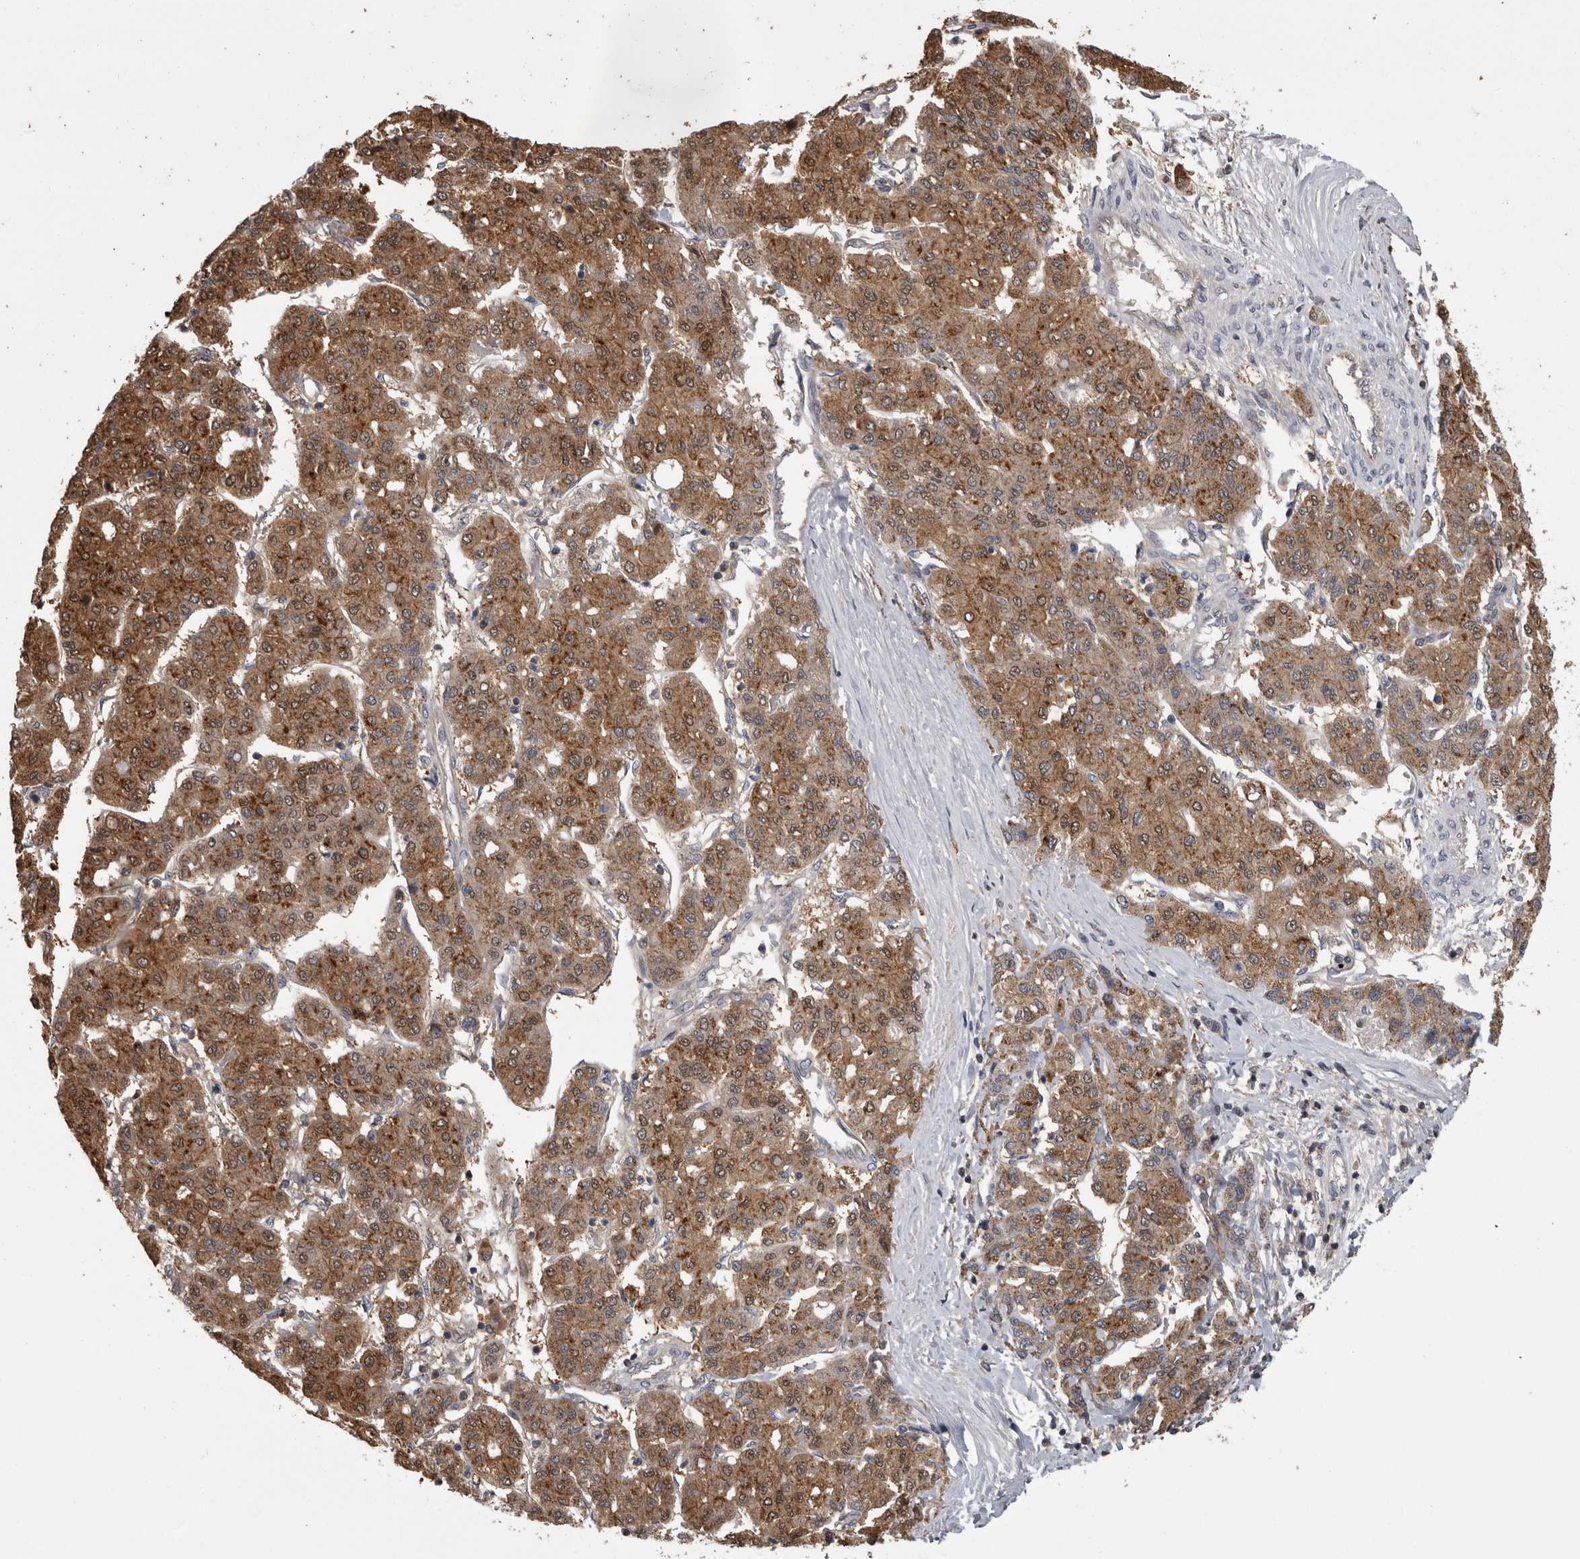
{"staining": {"intensity": "moderate", "quantity": ">75%", "location": "cytoplasmic/membranous"}, "tissue": "liver cancer", "cell_type": "Tumor cells", "image_type": "cancer", "snomed": [{"axis": "morphology", "description": "Carcinoma, Hepatocellular, NOS"}, {"axis": "topography", "description": "Liver"}], "caption": "Immunohistochemical staining of human liver cancer (hepatocellular carcinoma) displays medium levels of moderate cytoplasmic/membranous protein positivity in approximately >75% of tumor cells. Using DAB (3,3'-diaminobenzidine) (brown) and hematoxylin (blue) stains, captured at high magnification using brightfield microscopy.", "gene": "APRT", "patient": {"sex": "male", "age": 65}}